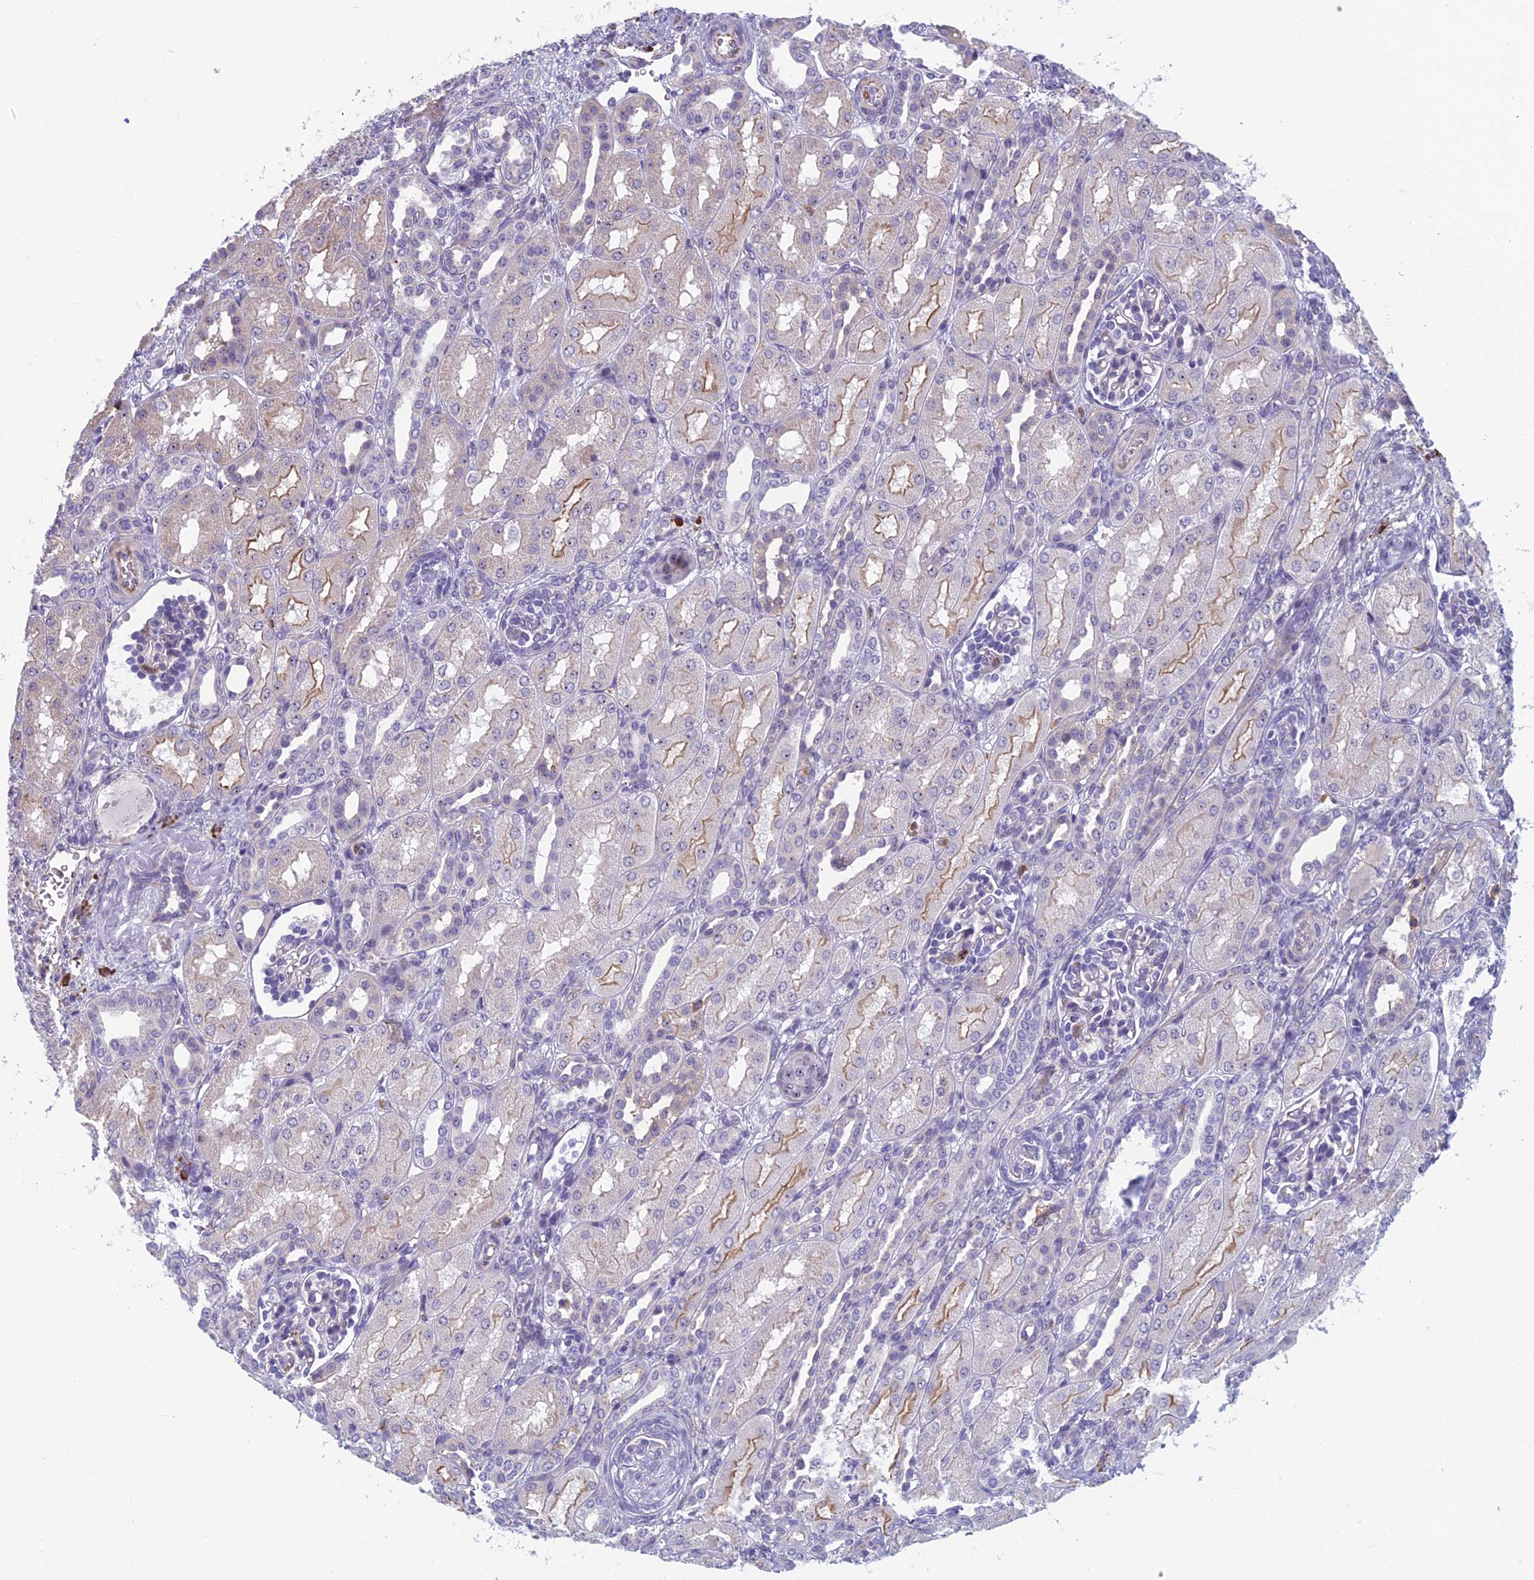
{"staining": {"intensity": "negative", "quantity": "none", "location": "none"}, "tissue": "kidney", "cell_type": "Cells in glomeruli", "image_type": "normal", "snomed": [{"axis": "morphology", "description": "Normal tissue, NOS"}, {"axis": "morphology", "description": "Neoplasm, malignant, NOS"}, {"axis": "topography", "description": "Kidney"}], "caption": "The micrograph demonstrates no staining of cells in glomeruli in benign kidney. Nuclei are stained in blue.", "gene": "NOC2L", "patient": {"sex": "female", "age": 1}}